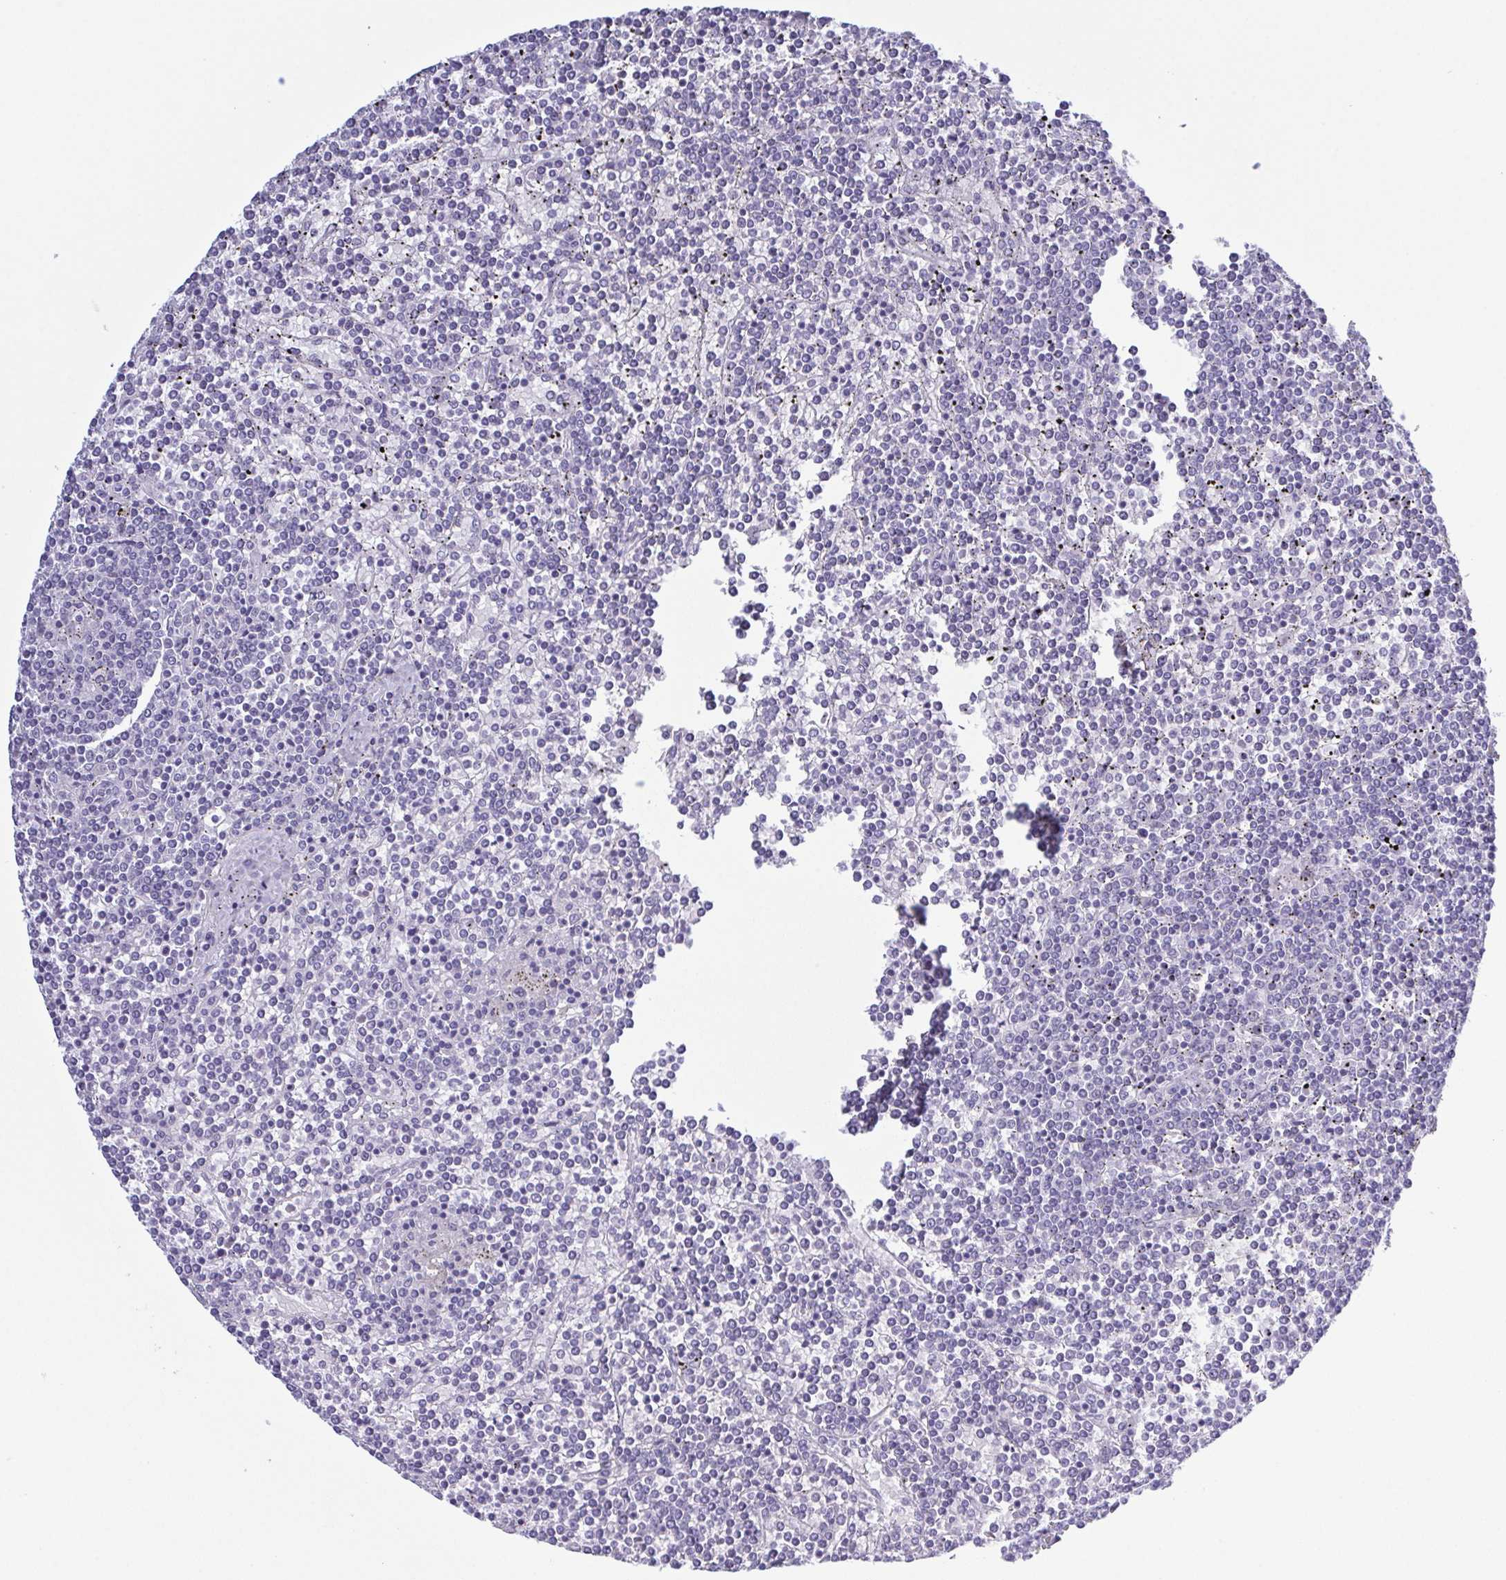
{"staining": {"intensity": "negative", "quantity": "none", "location": "none"}, "tissue": "lymphoma", "cell_type": "Tumor cells", "image_type": "cancer", "snomed": [{"axis": "morphology", "description": "Malignant lymphoma, non-Hodgkin's type, Low grade"}, {"axis": "topography", "description": "Spleen"}], "caption": "Lymphoma was stained to show a protein in brown. There is no significant staining in tumor cells. (DAB (3,3'-diaminobenzidine) IHC visualized using brightfield microscopy, high magnification).", "gene": "SUGP2", "patient": {"sex": "female", "age": 19}}